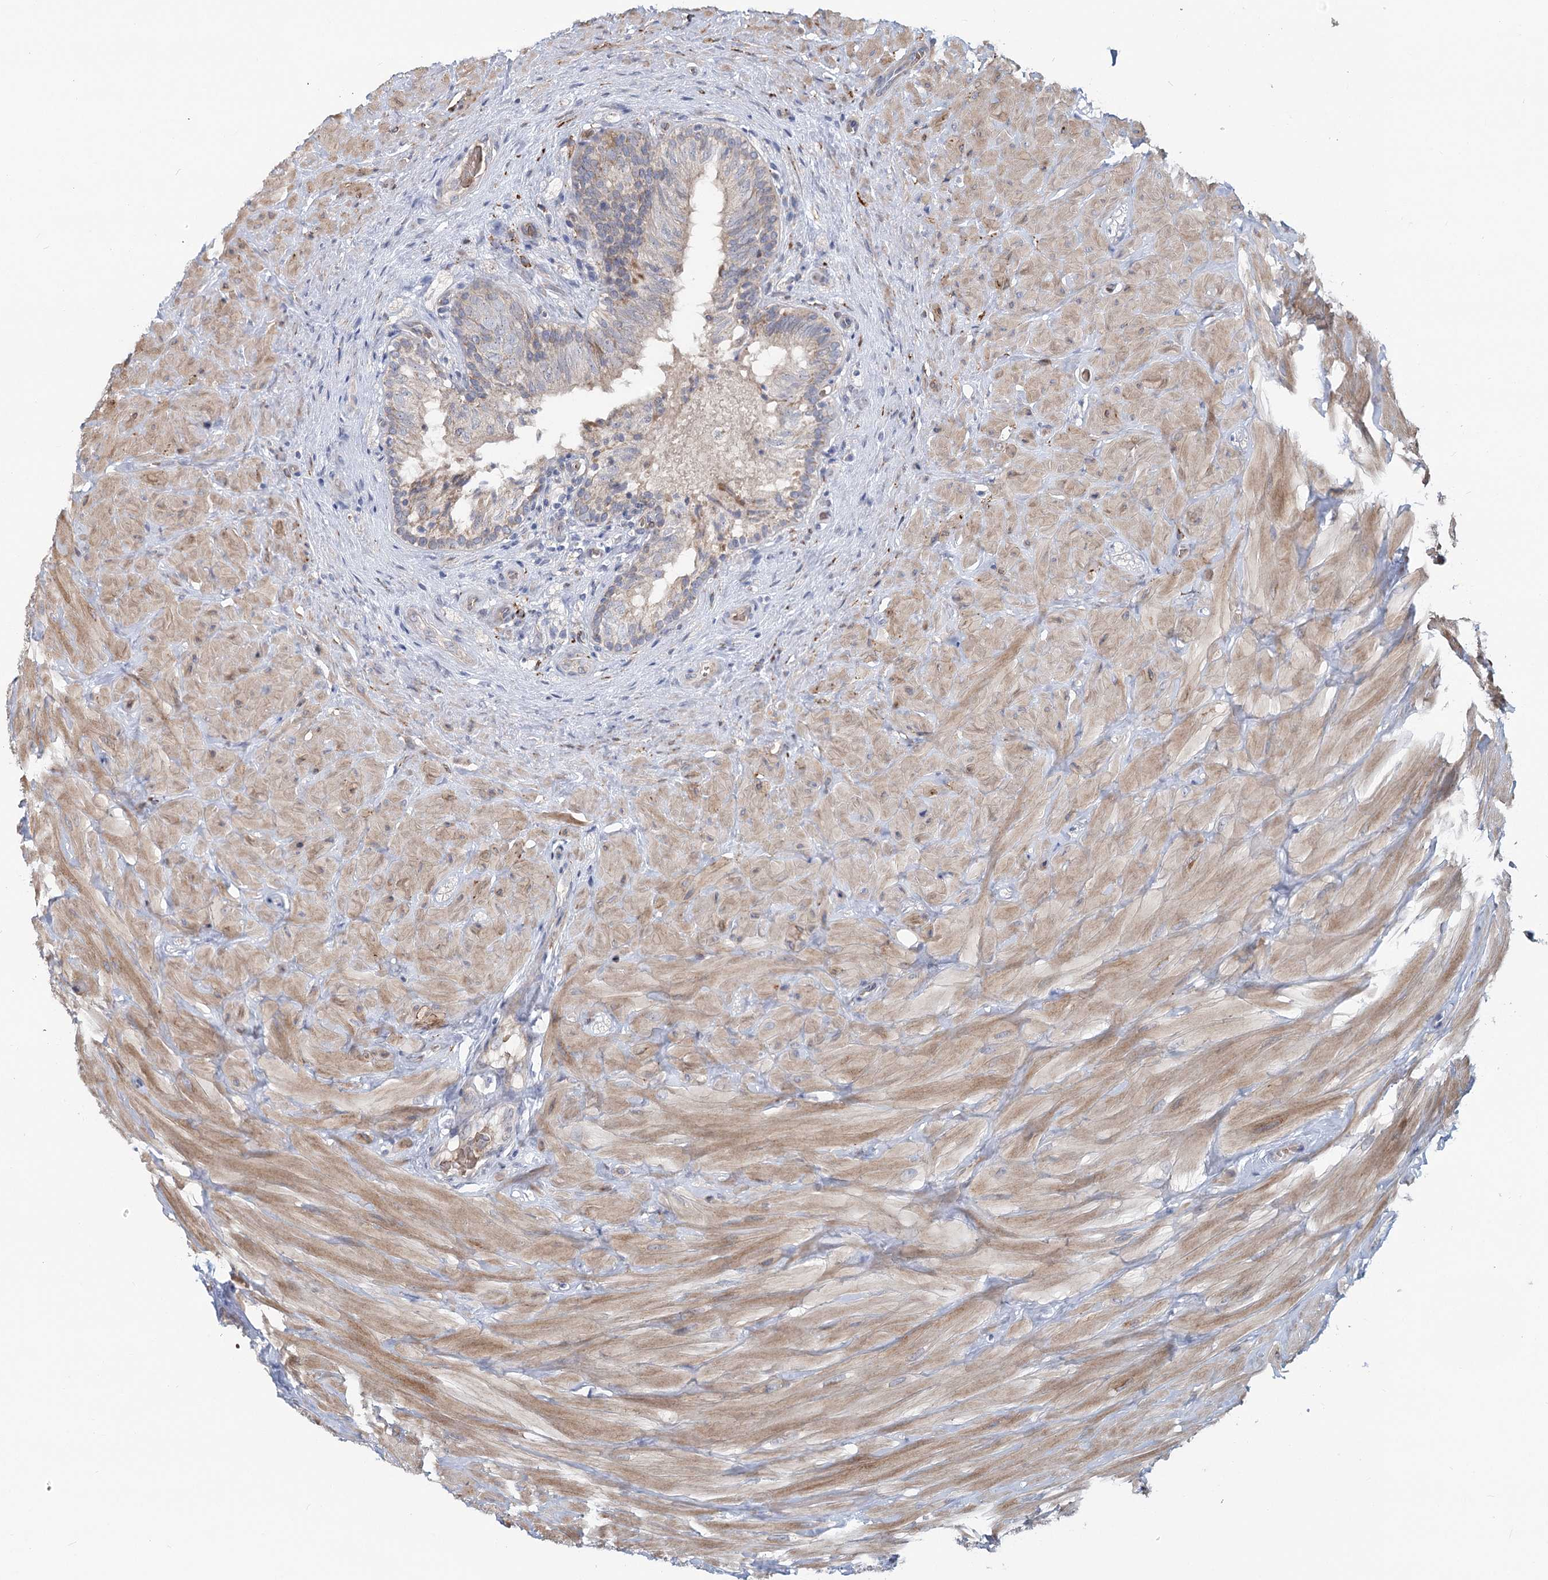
{"staining": {"intensity": "weak", "quantity": "<25%", "location": "cytoplasmic/membranous"}, "tissue": "epididymis", "cell_type": "Glandular cells", "image_type": "normal", "snomed": [{"axis": "morphology", "description": "Normal tissue, NOS"}, {"axis": "topography", "description": "Soft tissue"}, {"axis": "topography", "description": "Epididymis"}], "caption": "IHC image of unremarkable epididymis: epididymis stained with DAB displays no significant protein expression in glandular cells.", "gene": "CIB4", "patient": {"sex": "male", "age": 26}}